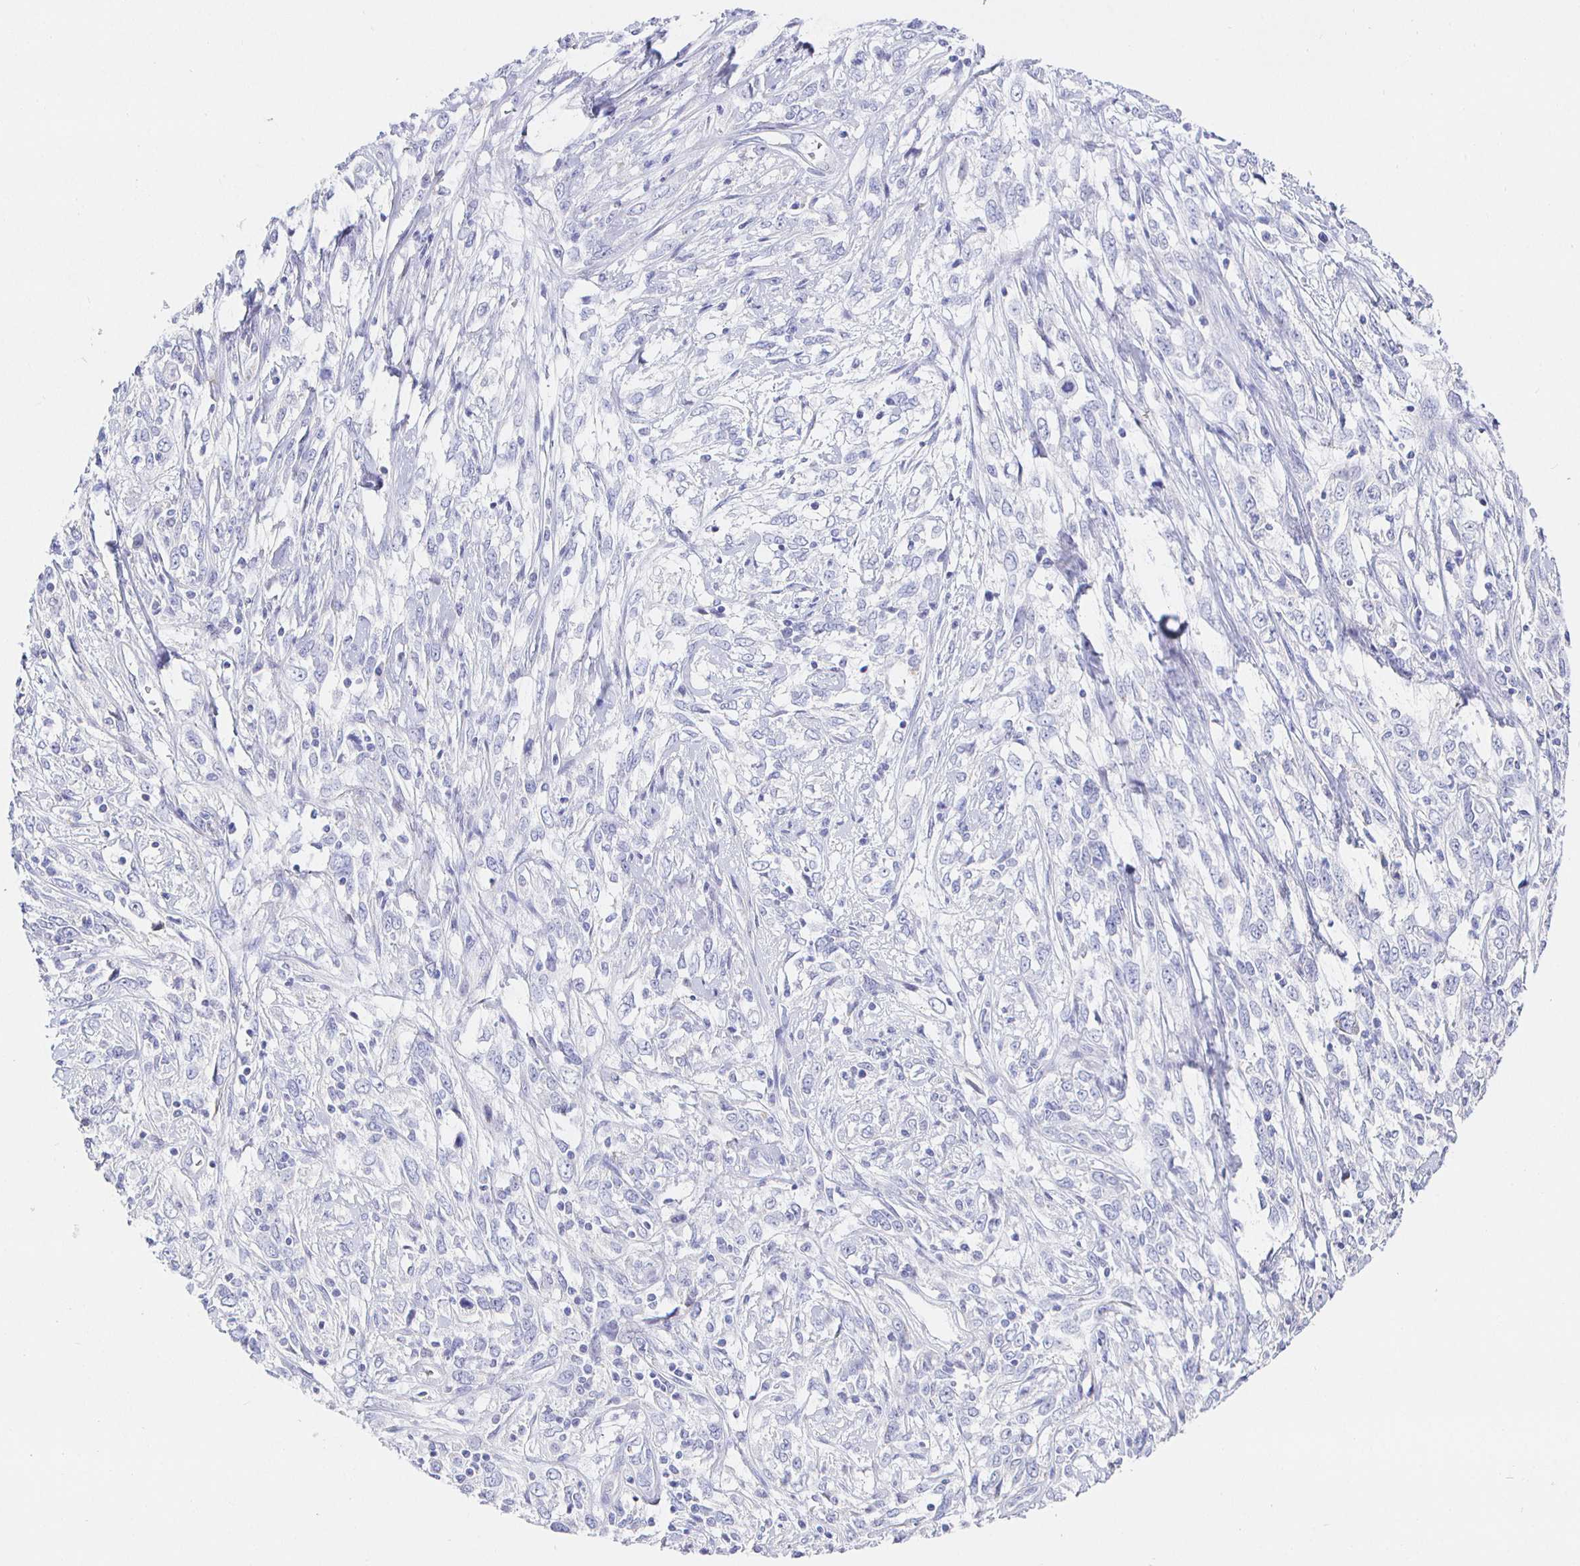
{"staining": {"intensity": "negative", "quantity": "none", "location": "none"}, "tissue": "cervical cancer", "cell_type": "Tumor cells", "image_type": "cancer", "snomed": [{"axis": "morphology", "description": "Adenocarcinoma, NOS"}, {"axis": "topography", "description": "Cervix"}], "caption": "Cervical cancer (adenocarcinoma) was stained to show a protein in brown. There is no significant staining in tumor cells.", "gene": "CR2", "patient": {"sex": "female", "age": 40}}